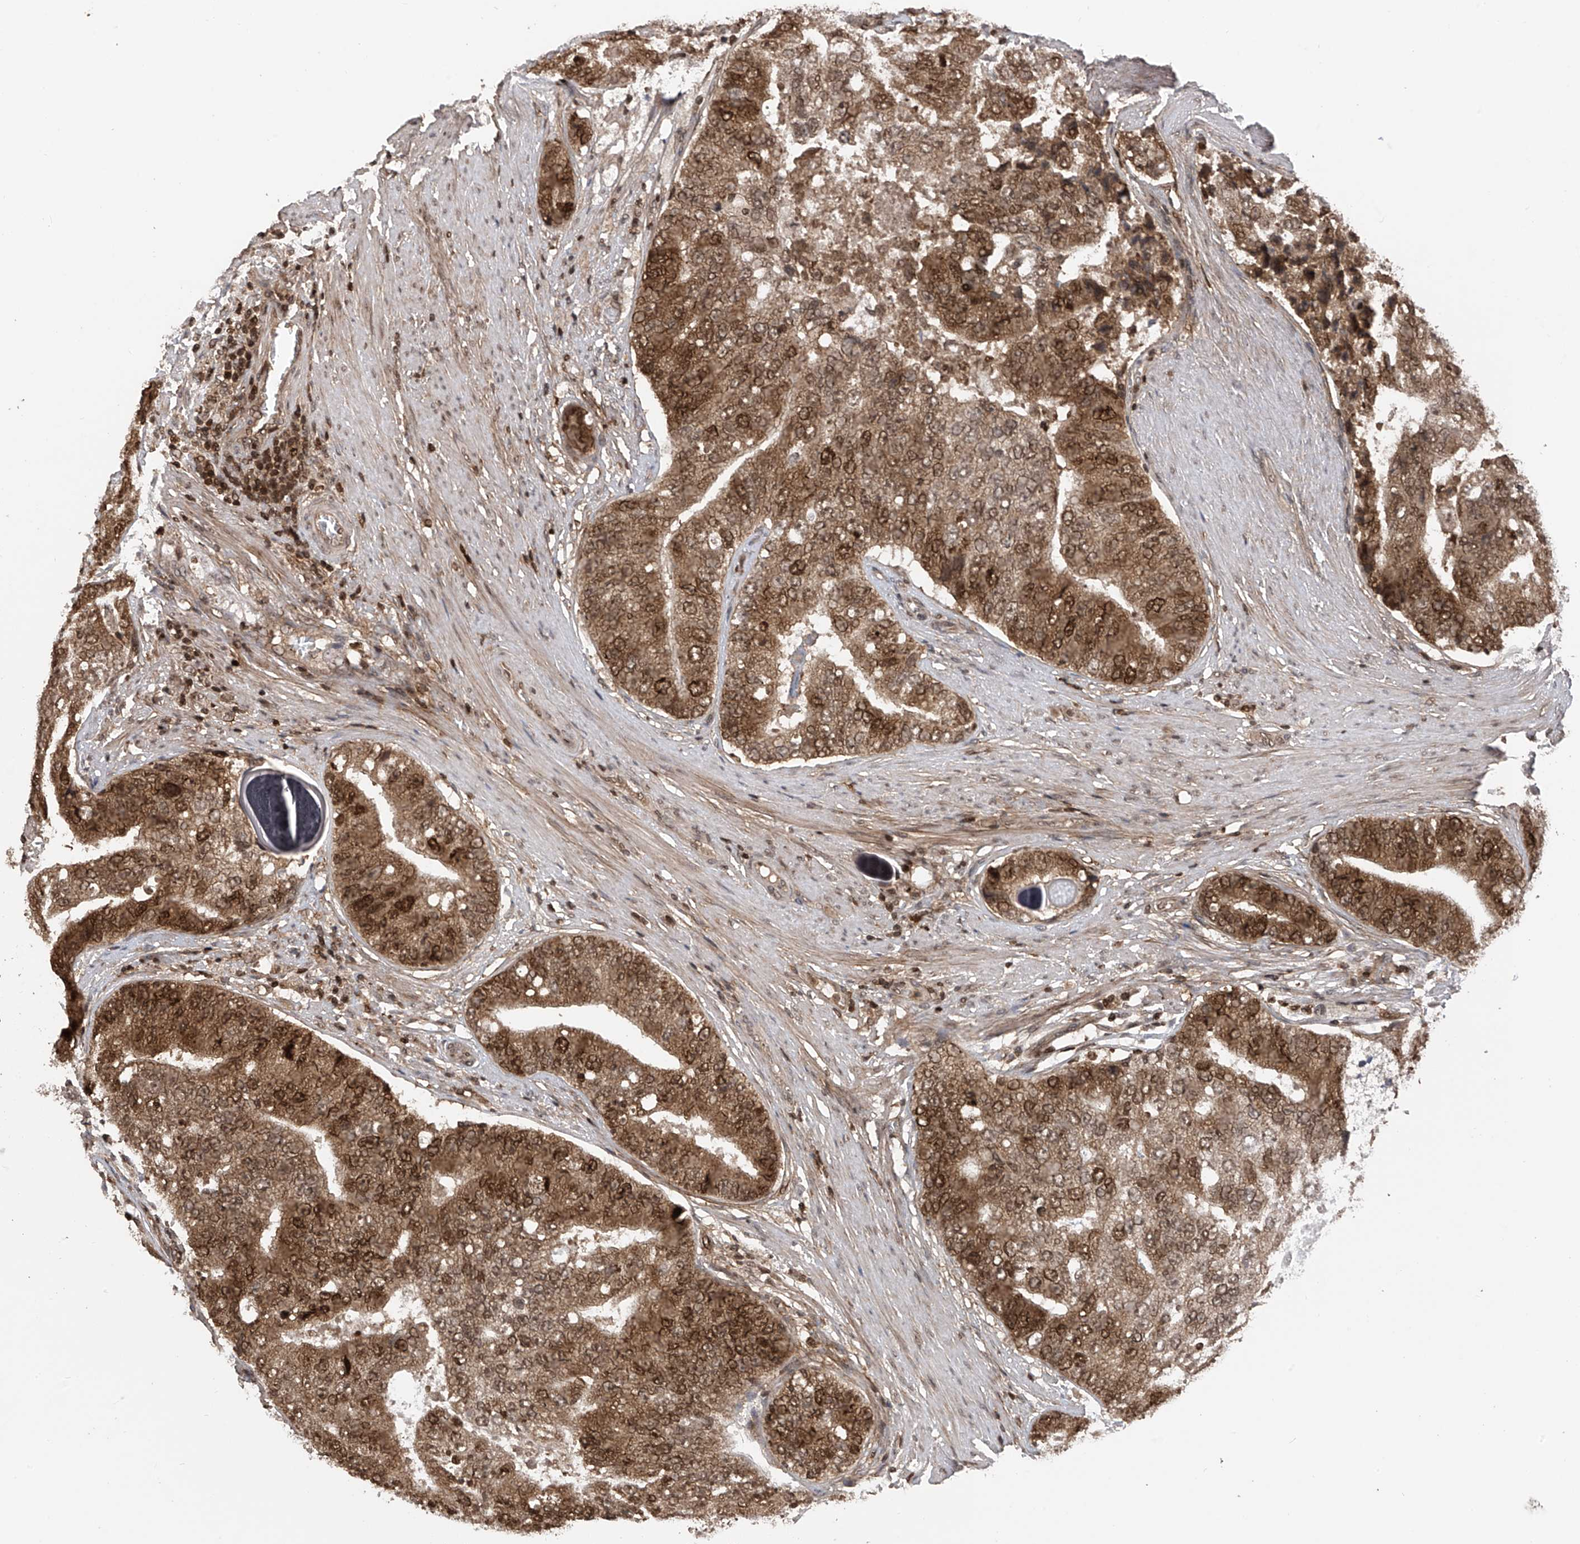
{"staining": {"intensity": "strong", "quantity": ">75%", "location": "cytoplasmic/membranous,nuclear"}, "tissue": "prostate cancer", "cell_type": "Tumor cells", "image_type": "cancer", "snomed": [{"axis": "morphology", "description": "Adenocarcinoma, High grade"}, {"axis": "topography", "description": "Prostate"}], "caption": "High-power microscopy captured an IHC histopathology image of prostate adenocarcinoma (high-grade), revealing strong cytoplasmic/membranous and nuclear positivity in about >75% of tumor cells. (Stains: DAB in brown, nuclei in blue, Microscopy: brightfield microscopy at high magnification).", "gene": "DNAJC9", "patient": {"sex": "male", "age": 70}}